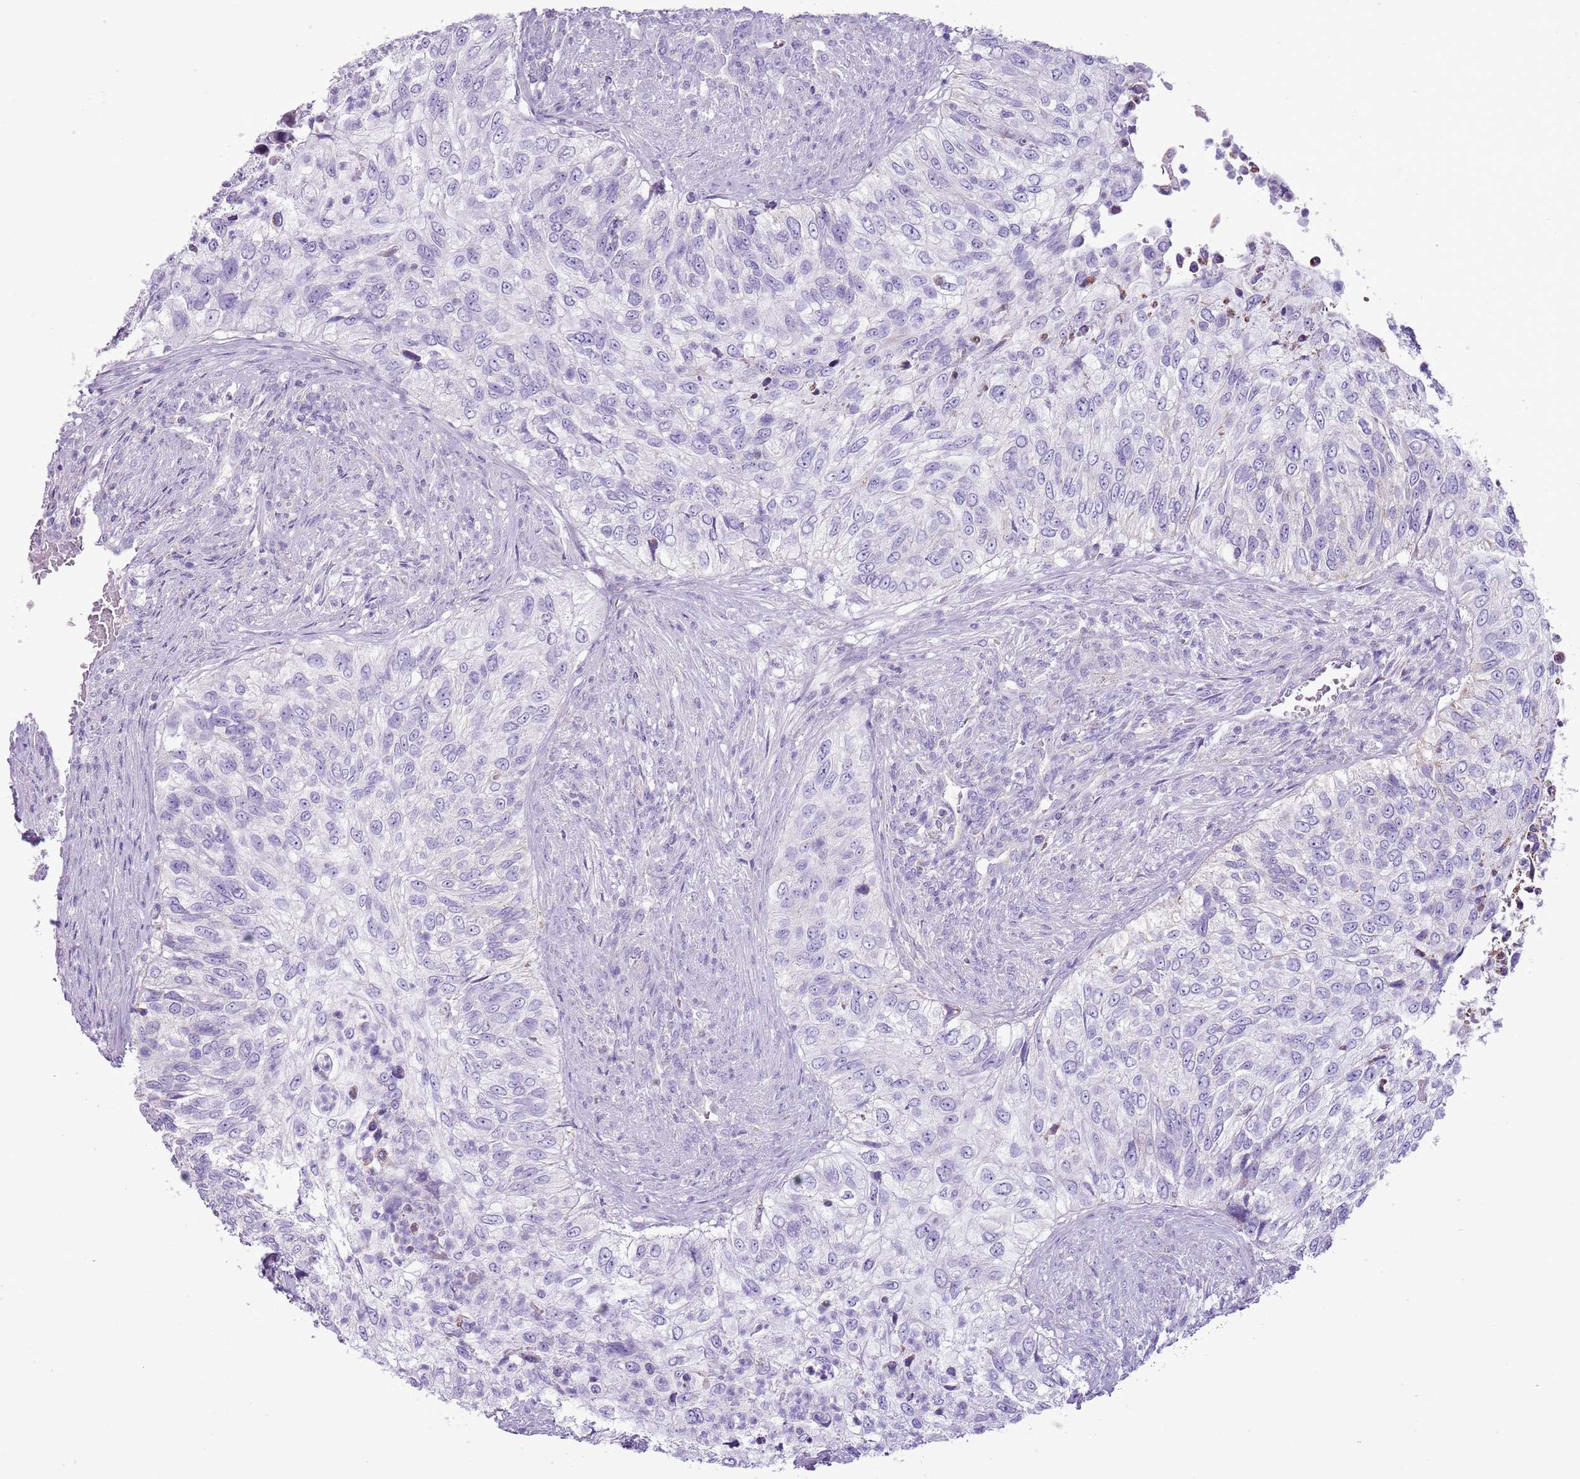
{"staining": {"intensity": "negative", "quantity": "none", "location": "none"}, "tissue": "urothelial cancer", "cell_type": "Tumor cells", "image_type": "cancer", "snomed": [{"axis": "morphology", "description": "Urothelial carcinoma, High grade"}, {"axis": "topography", "description": "Urinary bladder"}], "caption": "Immunohistochemical staining of human high-grade urothelial carcinoma reveals no significant staining in tumor cells.", "gene": "SLC23A1", "patient": {"sex": "female", "age": 60}}